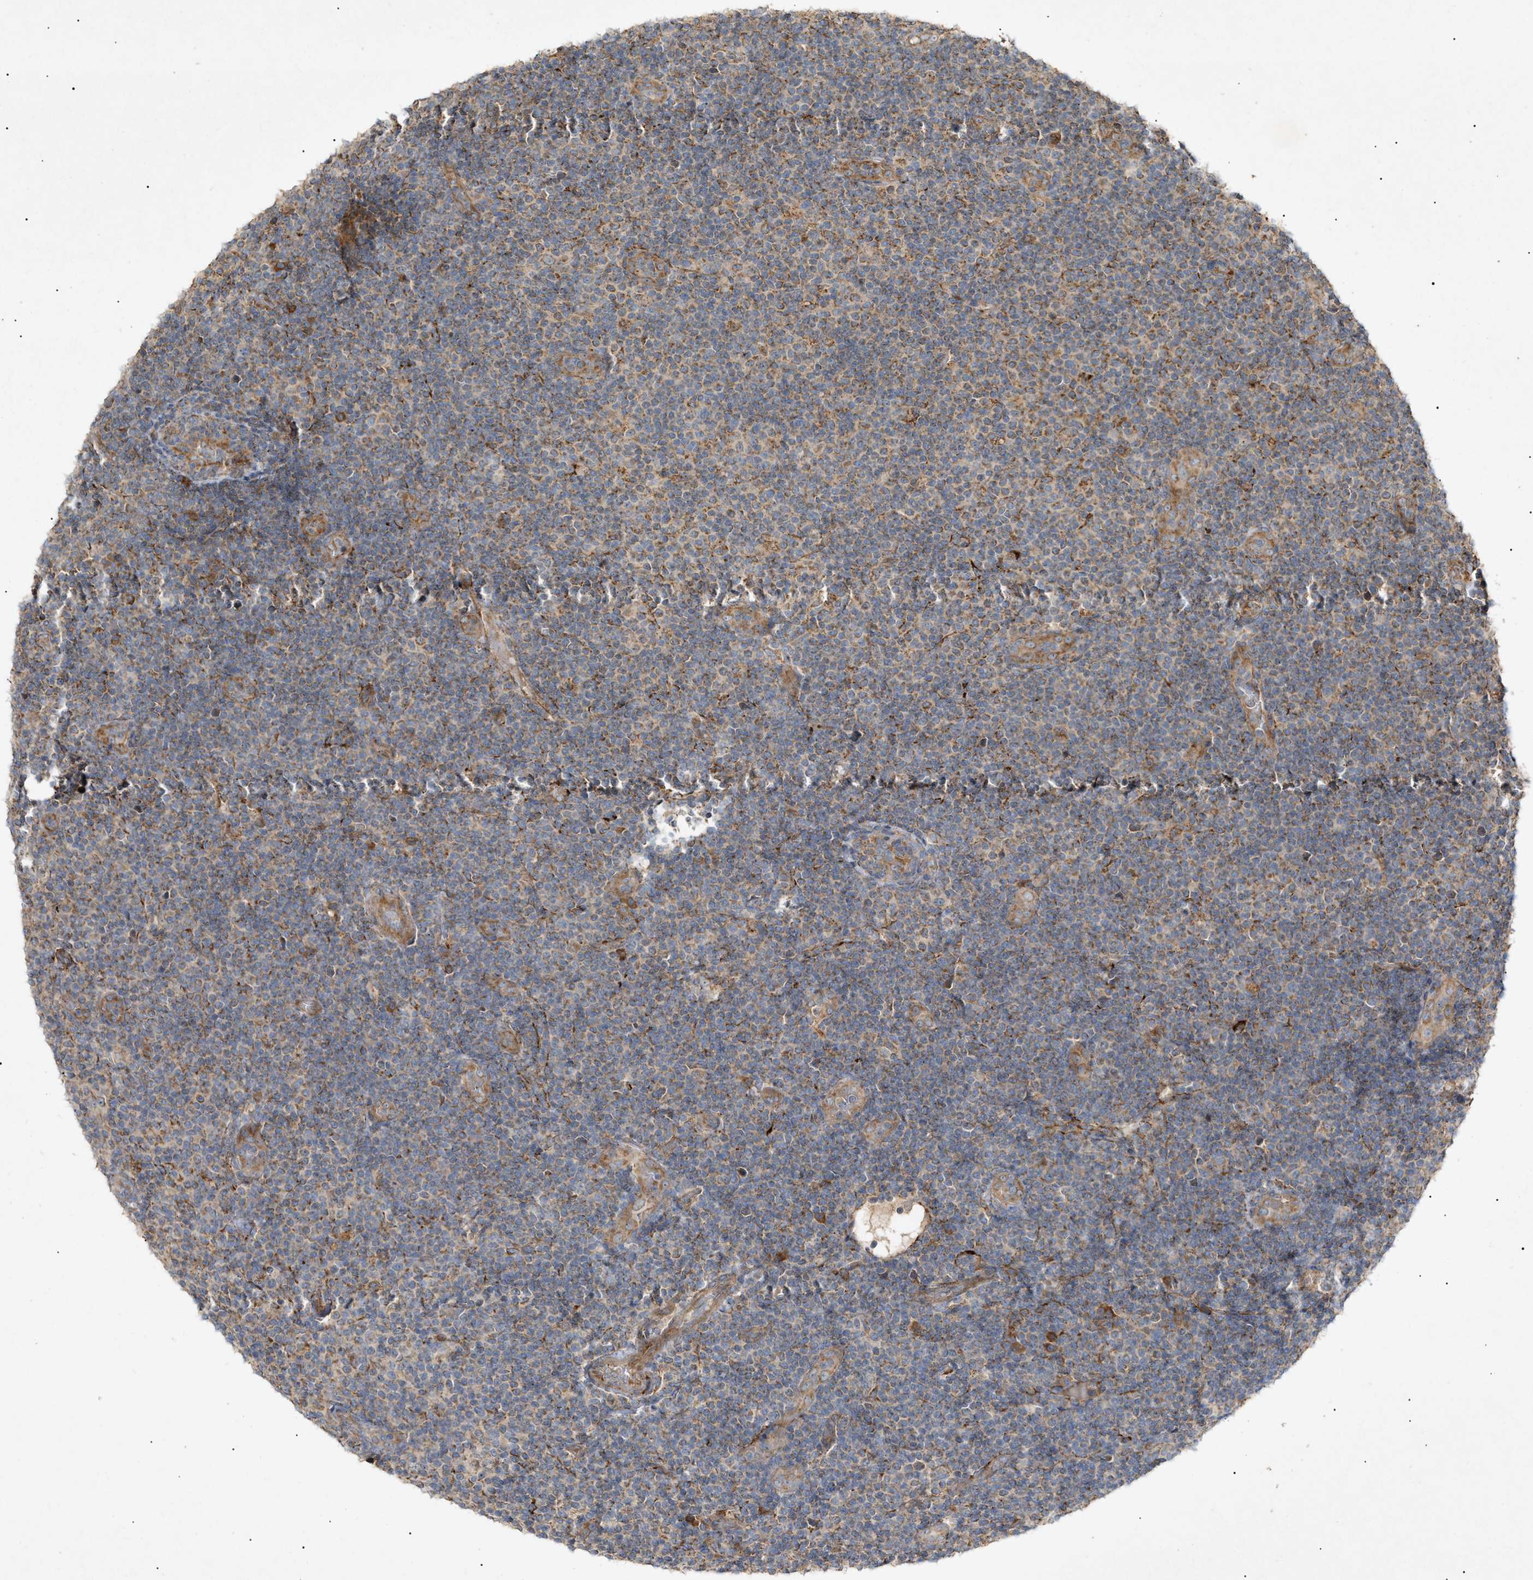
{"staining": {"intensity": "moderate", "quantity": ">75%", "location": "cytoplasmic/membranous"}, "tissue": "lymphoma", "cell_type": "Tumor cells", "image_type": "cancer", "snomed": [{"axis": "morphology", "description": "Malignant lymphoma, non-Hodgkin's type, Low grade"}, {"axis": "topography", "description": "Lymph node"}], "caption": "Low-grade malignant lymphoma, non-Hodgkin's type tissue displays moderate cytoplasmic/membranous expression in approximately >75% of tumor cells, visualized by immunohistochemistry. (brown staining indicates protein expression, while blue staining denotes nuclei).", "gene": "MTCH1", "patient": {"sex": "male", "age": 83}}